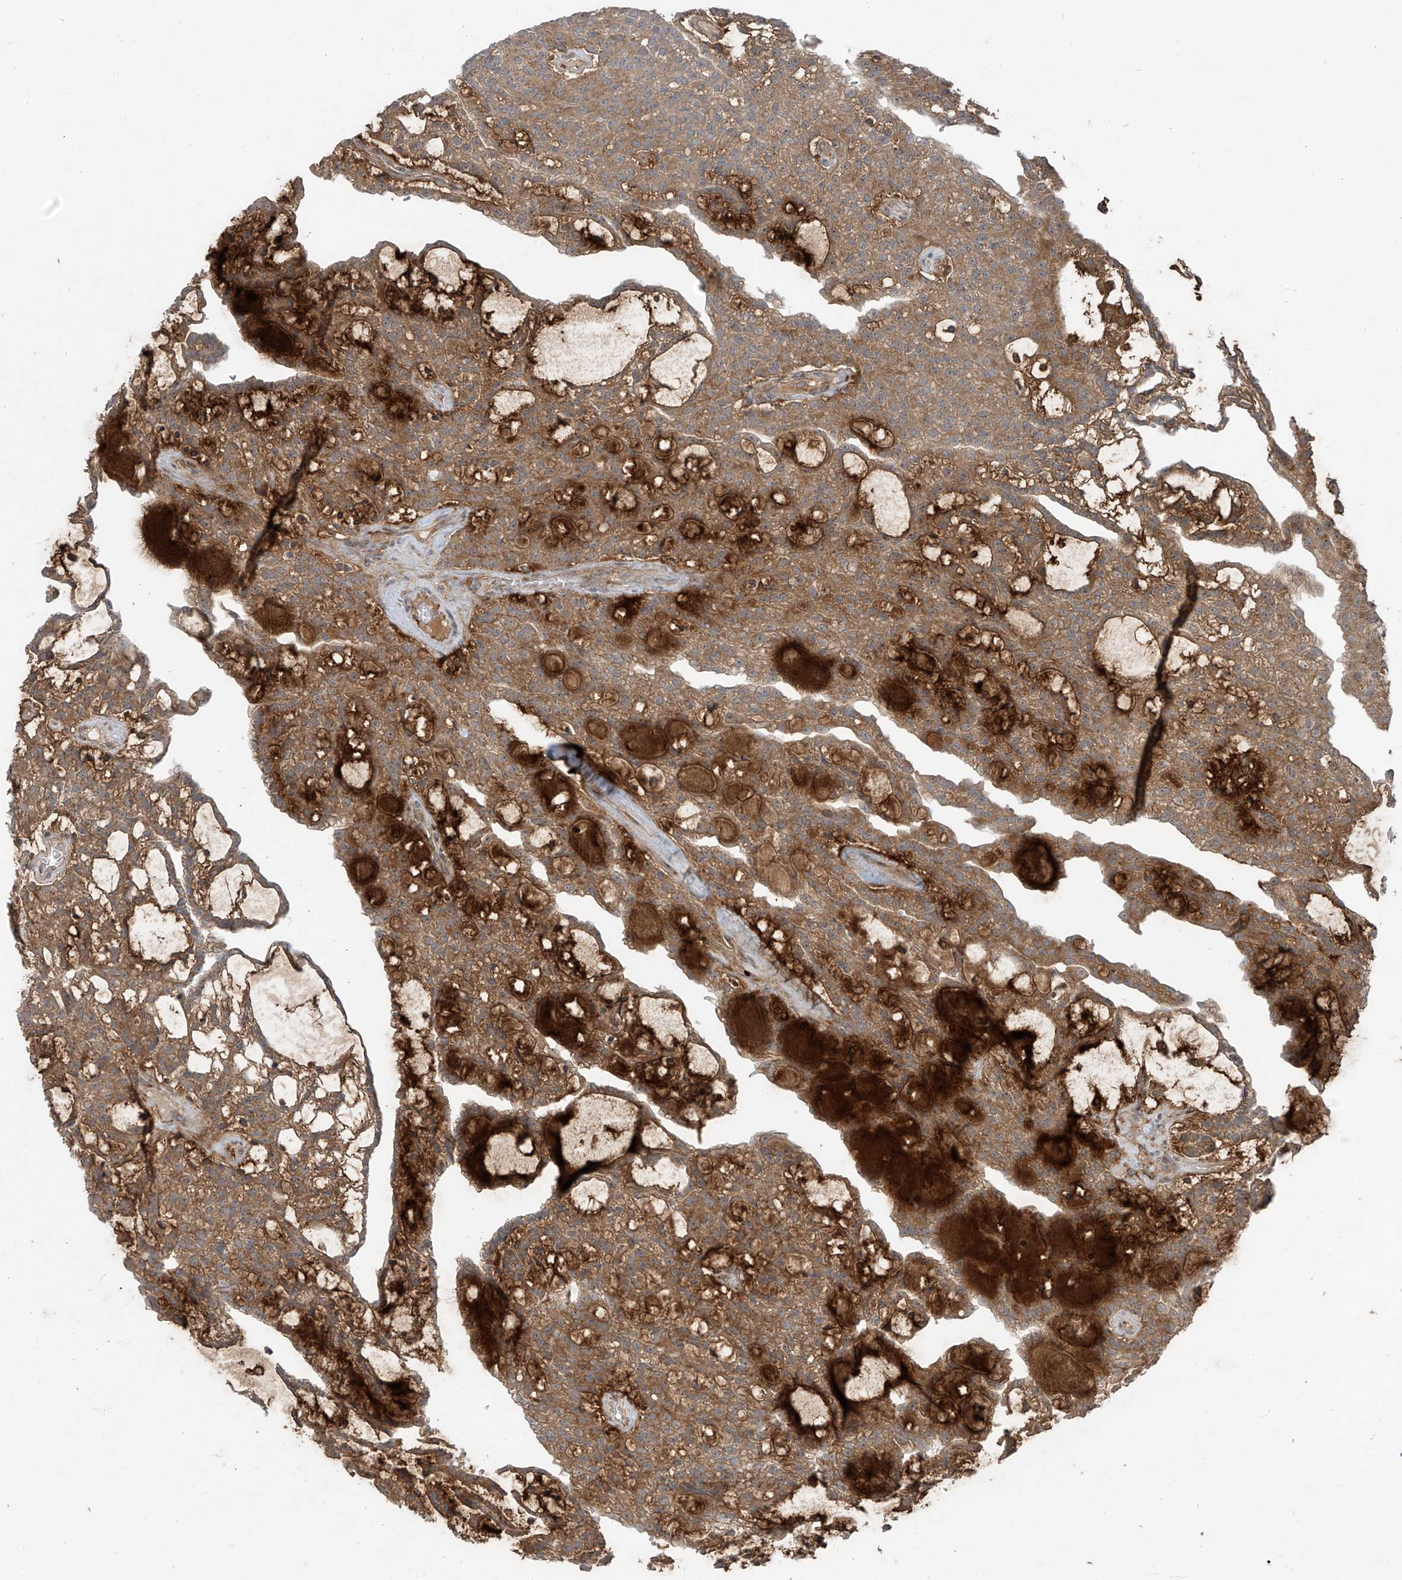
{"staining": {"intensity": "strong", "quantity": ">75%", "location": "cytoplasmic/membranous"}, "tissue": "renal cancer", "cell_type": "Tumor cells", "image_type": "cancer", "snomed": [{"axis": "morphology", "description": "Adenocarcinoma, NOS"}, {"axis": "topography", "description": "Kidney"}], "caption": "Tumor cells reveal high levels of strong cytoplasmic/membranous staining in about >75% of cells in human renal cancer (adenocarcinoma).", "gene": "KATNIP", "patient": {"sex": "male", "age": 63}}